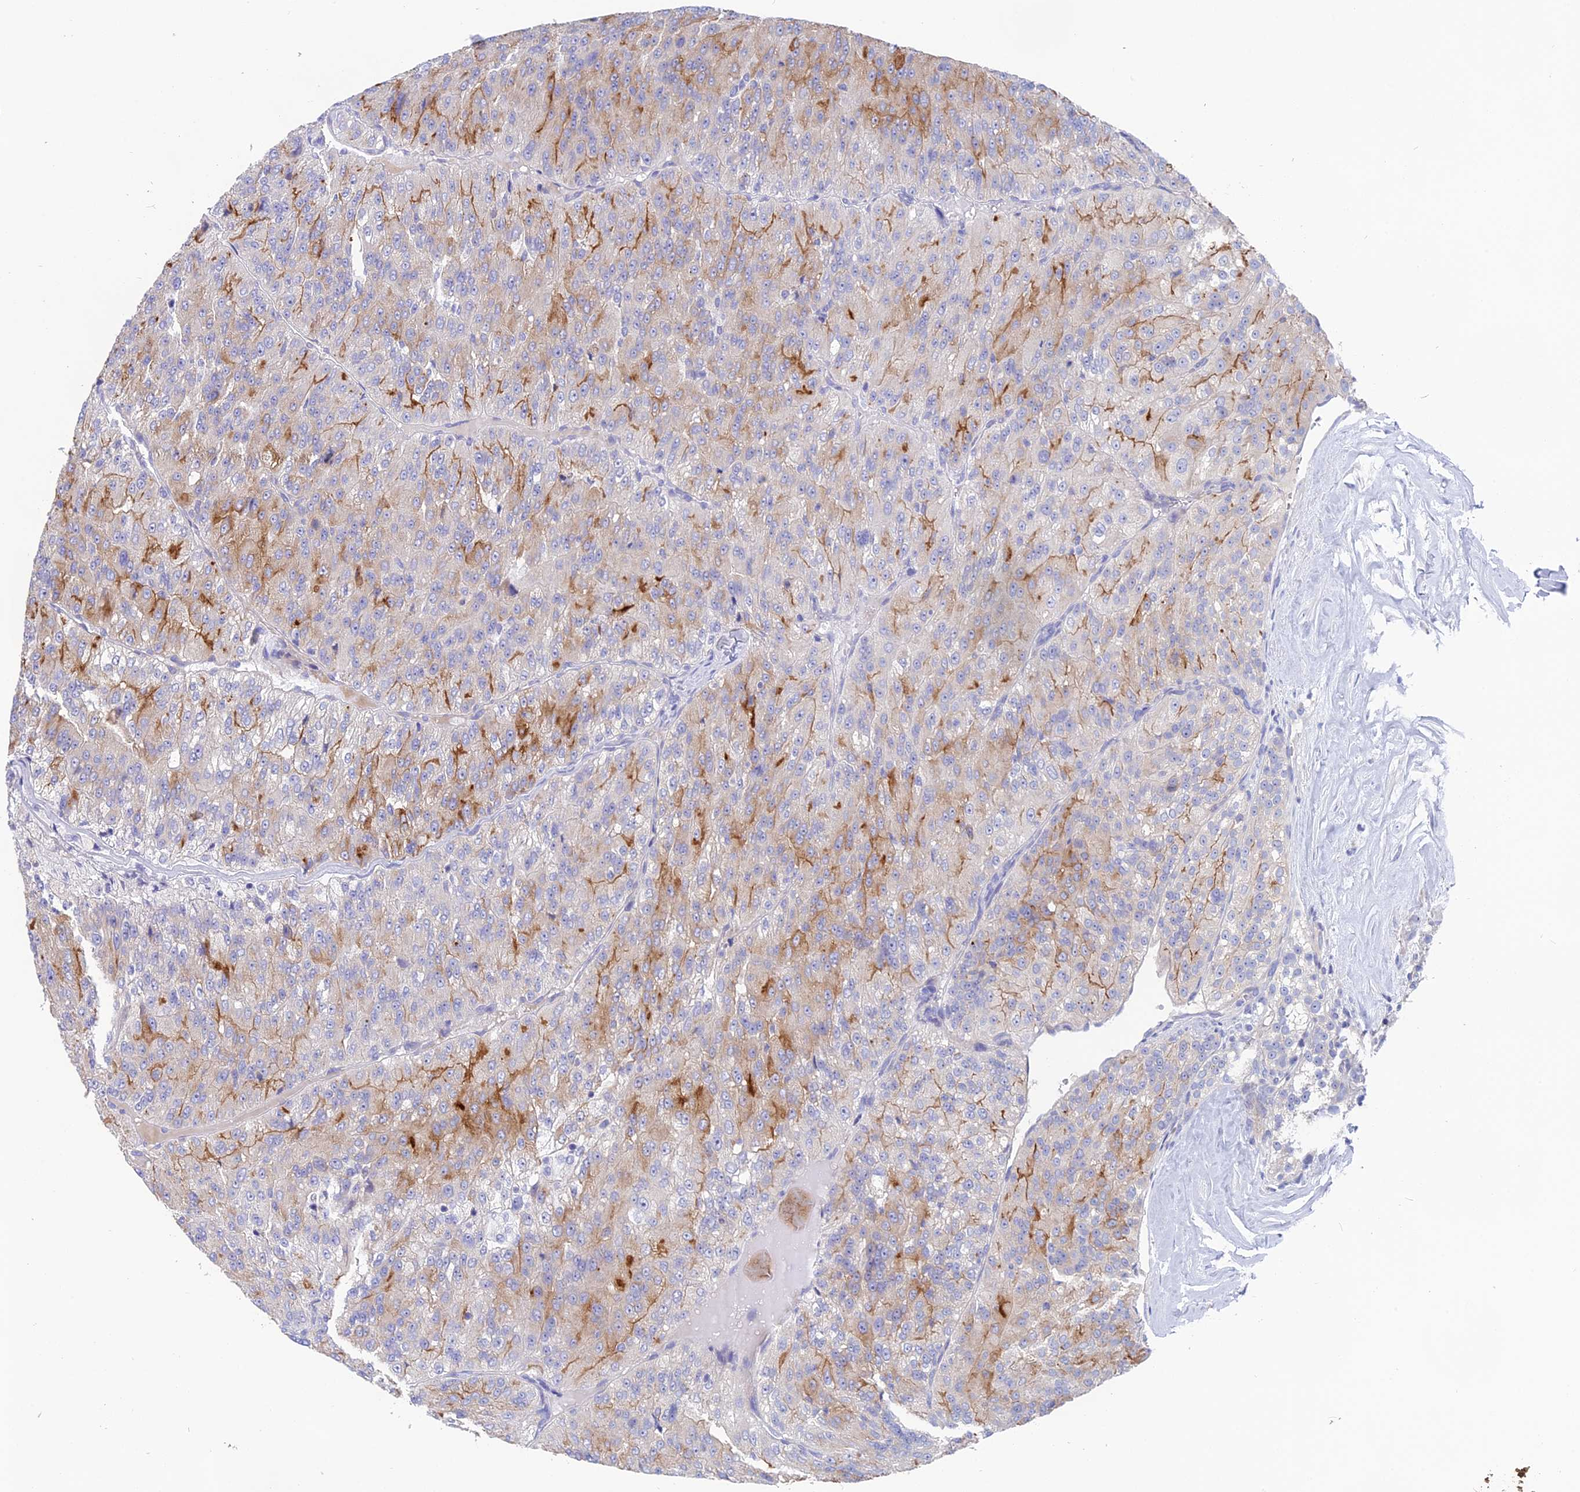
{"staining": {"intensity": "moderate", "quantity": "<25%", "location": "cytoplasmic/membranous"}, "tissue": "renal cancer", "cell_type": "Tumor cells", "image_type": "cancer", "snomed": [{"axis": "morphology", "description": "Adenocarcinoma, NOS"}, {"axis": "topography", "description": "Kidney"}], "caption": "A brown stain labels moderate cytoplasmic/membranous staining of a protein in renal adenocarcinoma tumor cells.", "gene": "TENT4B", "patient": {"sex": "female", "age": 63}}